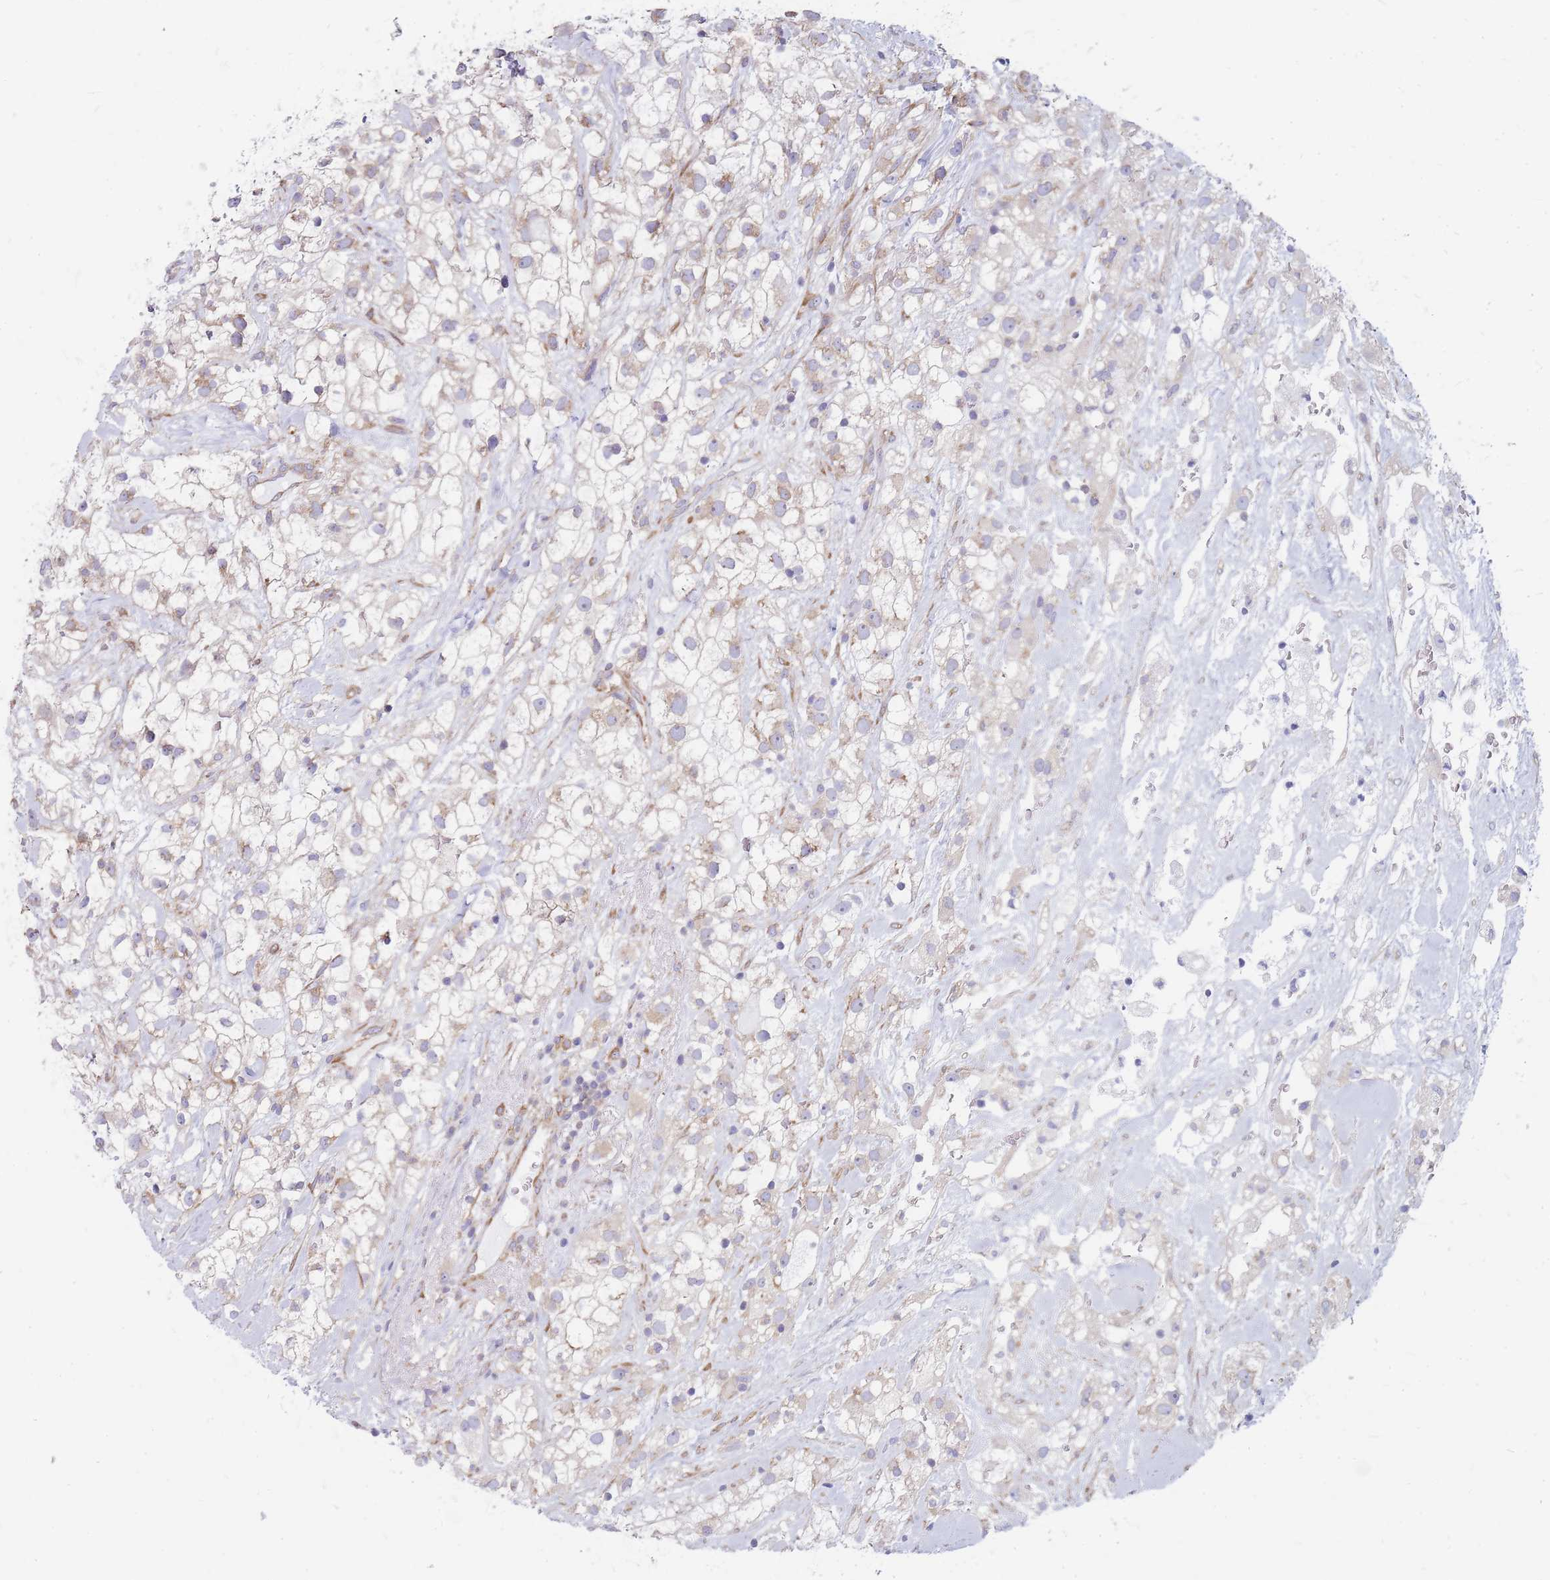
{"staining": {"intensity": "weak", "quantity": "25%-75%", "location": "cytoplasmic/membranous"}, "tissue": "renal cancer", "cell_type": "Tumor cells", "image_type": "cancer", "snomed": [{"axis": "morphology", "description": "Adenocarcinoma, NOS"}, {"axis": "topography", "description": "Kidney"}], "caption": "Immunohistochemical staining of renal cancer (adenocarcinoma) exhibits weak cytoplasmic/membranous protein positivity in about 25%-75% of tumor cells. (DAB (3,3'-diaminobenzidine) = brown stain, brightfield microscopy at high magnification).", "gene": "RPL8", "patient": {"sex": "male", "age": 59}}